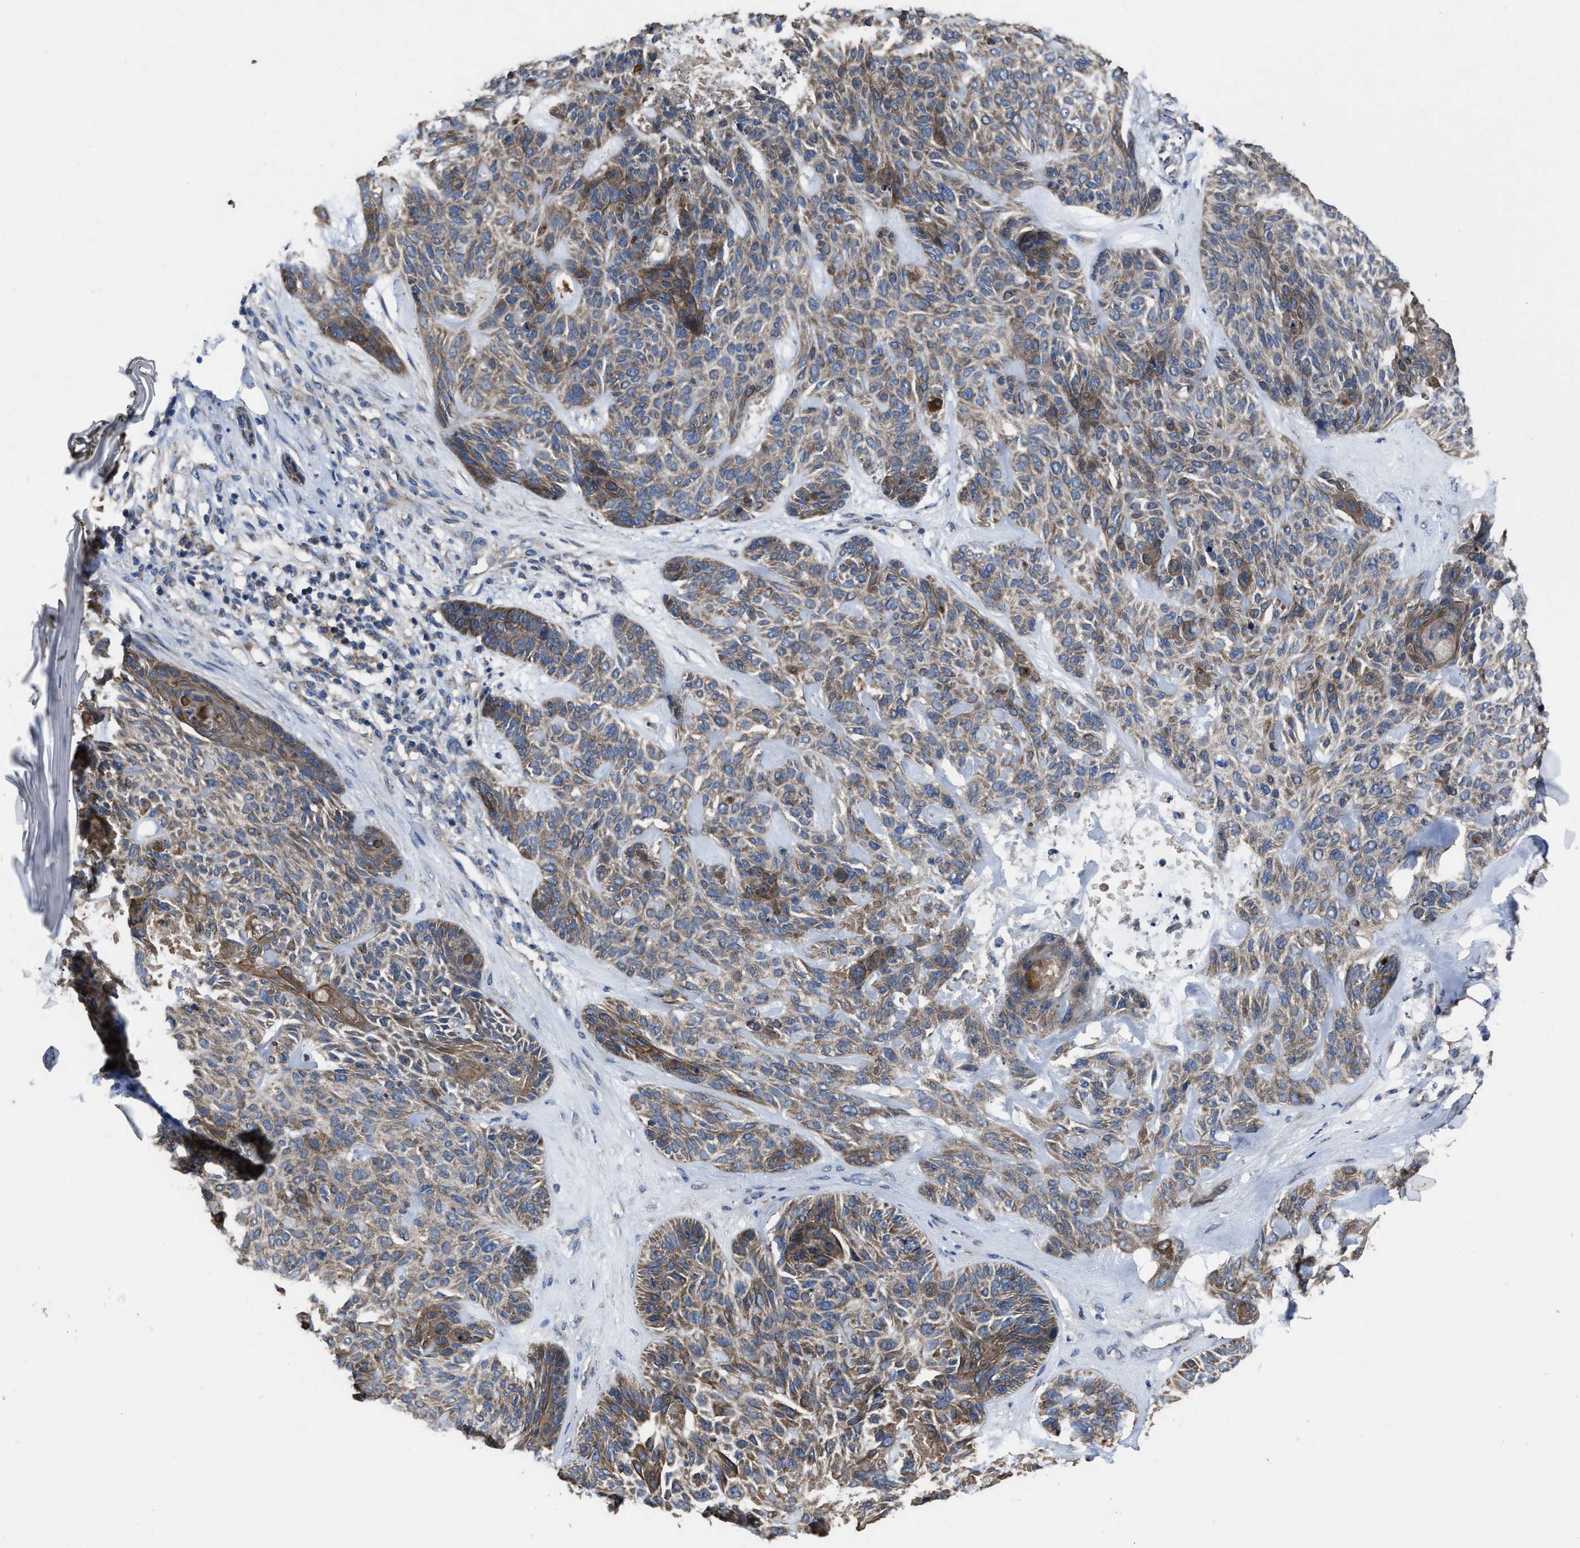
{"staining": {"intensity": "moderate", "quantity": "25%-75%", "location": "cytoplasmic/membranous"}, "tissue": "skin cancer", "cell_type": "Tumor cells", "image_type": "cancer", "snomed": [{"axis": "morphology", "description": "Basal cell carcinoma"}, {"axis": "topography", "description": "Skin"}], "caption": "DAB immunohistochemical staining of human skin basal cell carcinoma demonstrates moderate cytoplasmic/membranous protein expression in about 25%-75% of tumor cells.", "gene": "UPF1", "patient": {"sex": "male", "age": 55}}